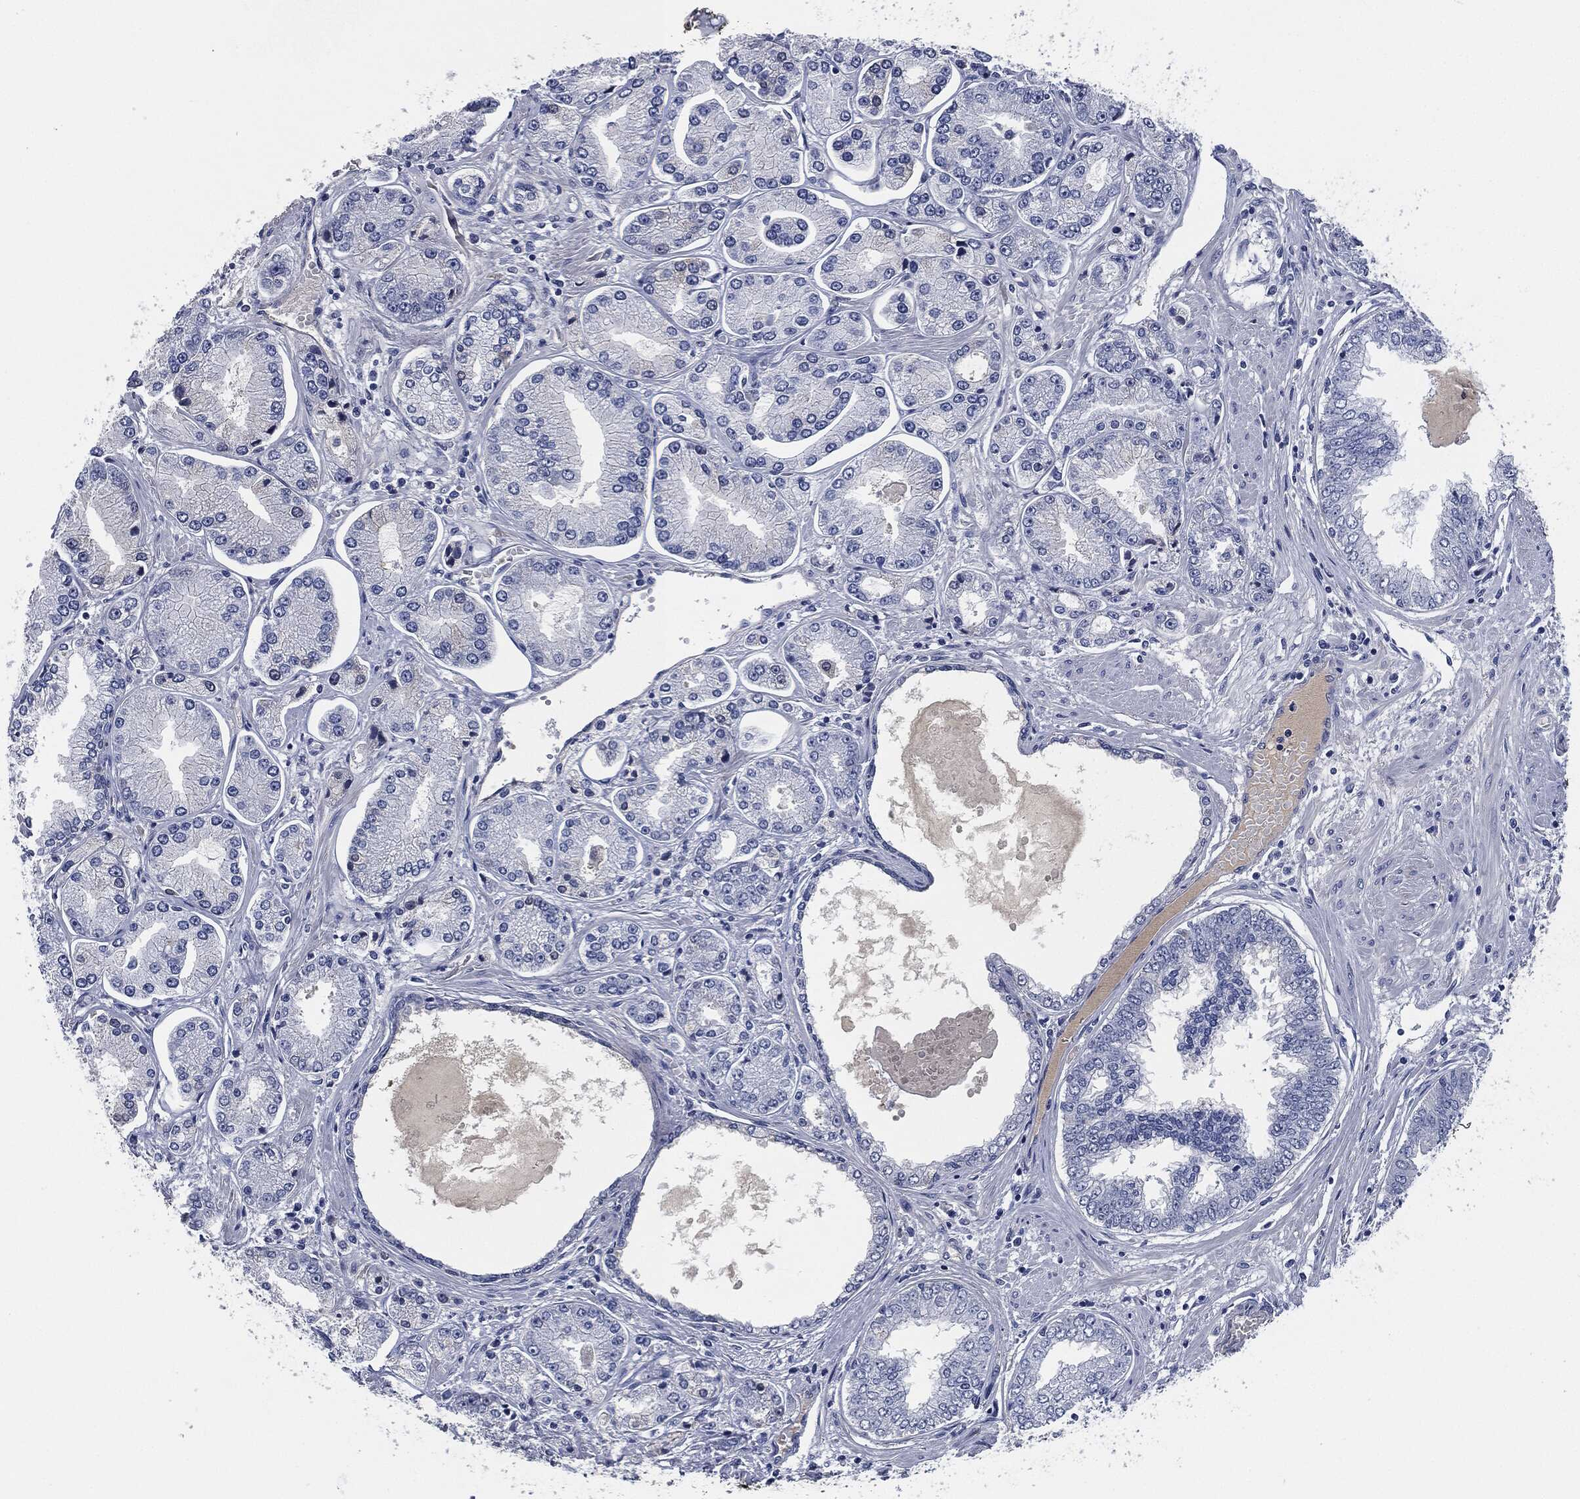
{"staining": {"intensity": "negative", "quantity": "none", "location": "none"}, "tissue": "prostate cancer", "cell_type": "Tumor cells", "image_type": "cancer", "snomed": [{"axis": "morphology", "description": "Adenocarcinoma, Low grade"}, {"axis": "topography", "description": "Prostate"}], "caption": "This photomicrograph is of prostate adenocarcinoma (low-grade) stained with immunohistochemistry (IHC) to label a protein in brown with the nuclei are counter-stained blue. There is no positivity in tumor cells.", "gene": "SIGLEC7", "patient": {"sex": "male", "age": 72}}